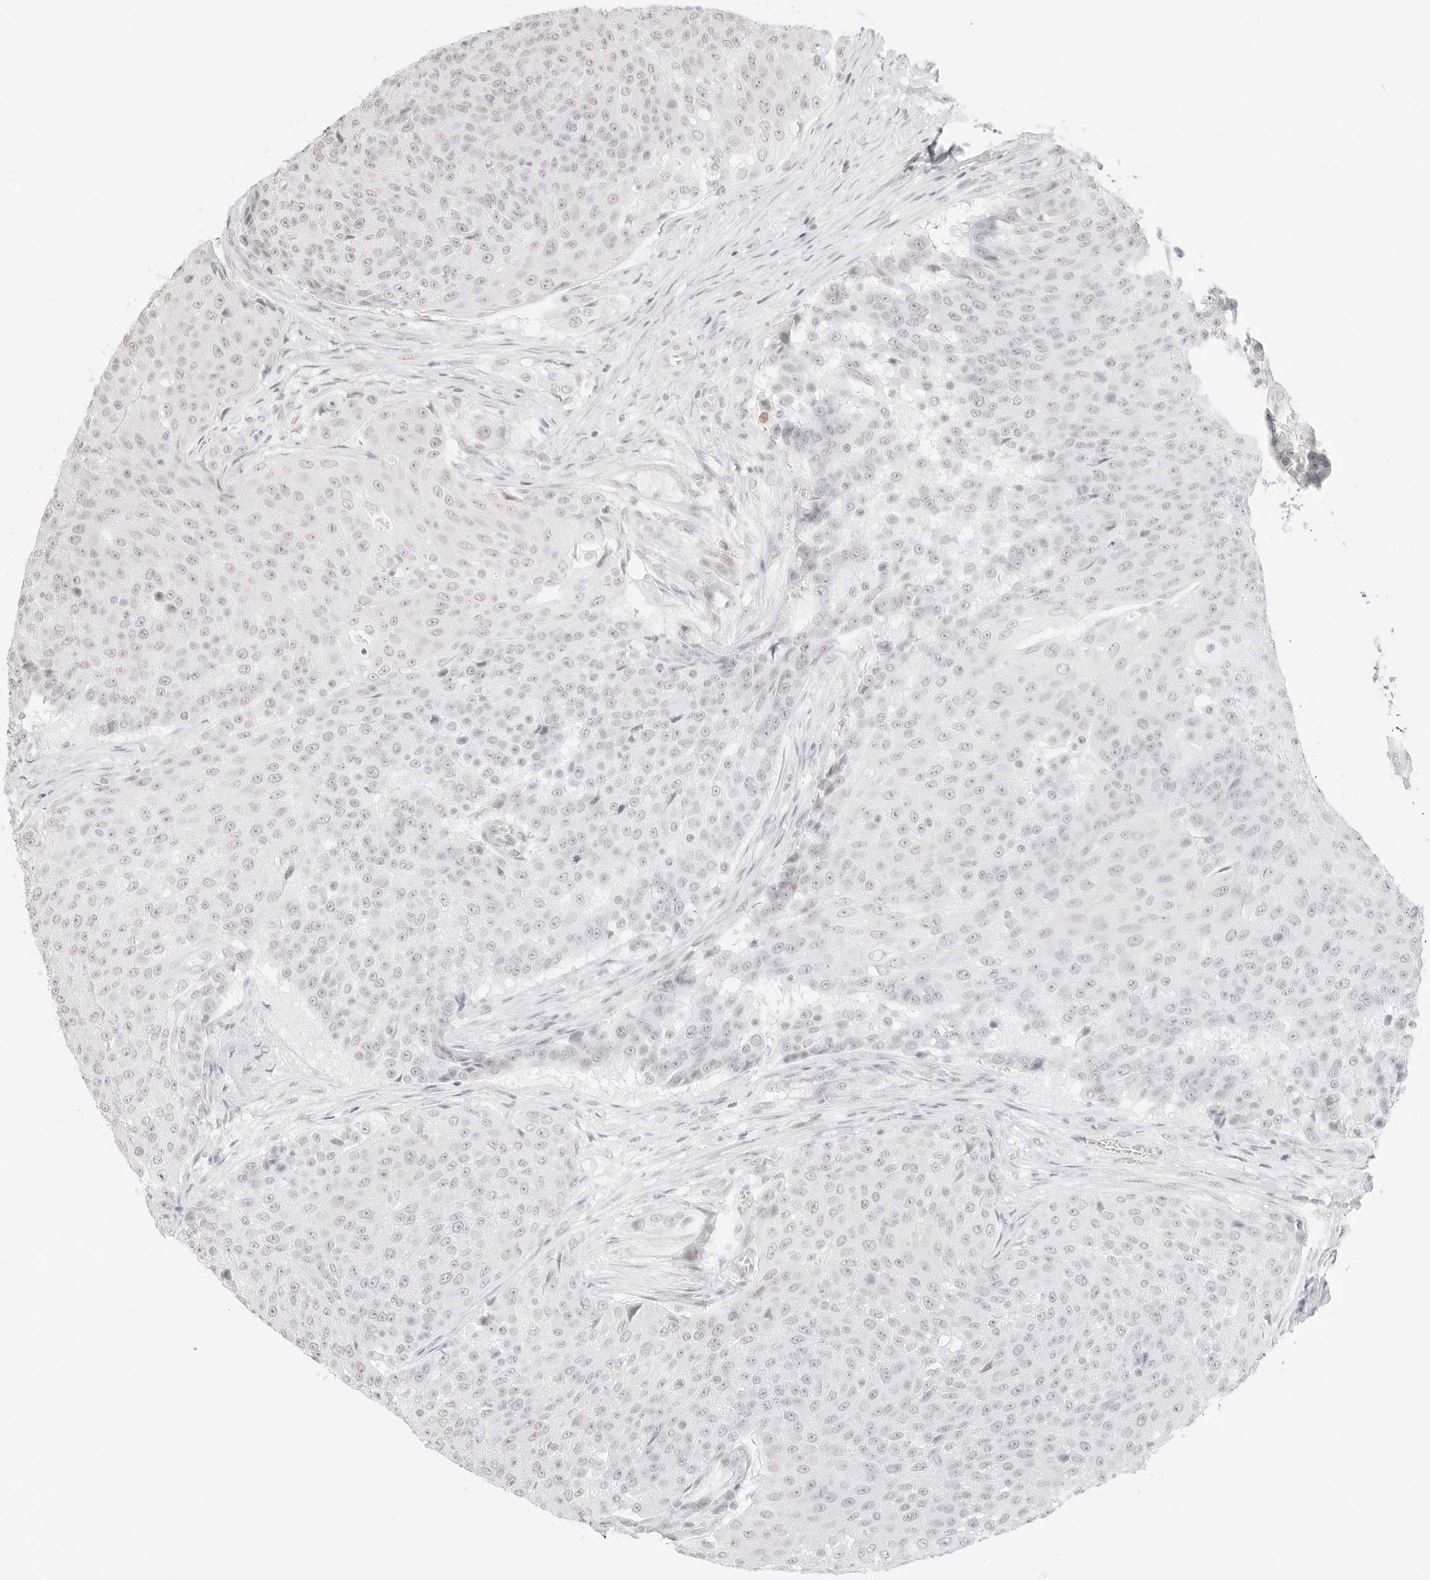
{"staining": {"intensity": "weak", "quantity": "<25%", "location": "nuclear"}, "tissue": "urothelial cancer", "cell_type": "Tumor cells", "image_type": "cancer", "snomed": [{"axis": "morphology", "description": "Urothelial carcinoma, High grade"}, {"axis": "topography", "description": "Urinary bladder"}], "caption": "Immunohistochemistry (IHC) micrograph of human urothelial carcinoma (high-grade) stained for a protein (brown), which displays no positivity in tumor cells. (IHC, brightfield microscopy, high magnification).", "gene": "FBLN5", "patient": {"sex": "female", "age": 63}}